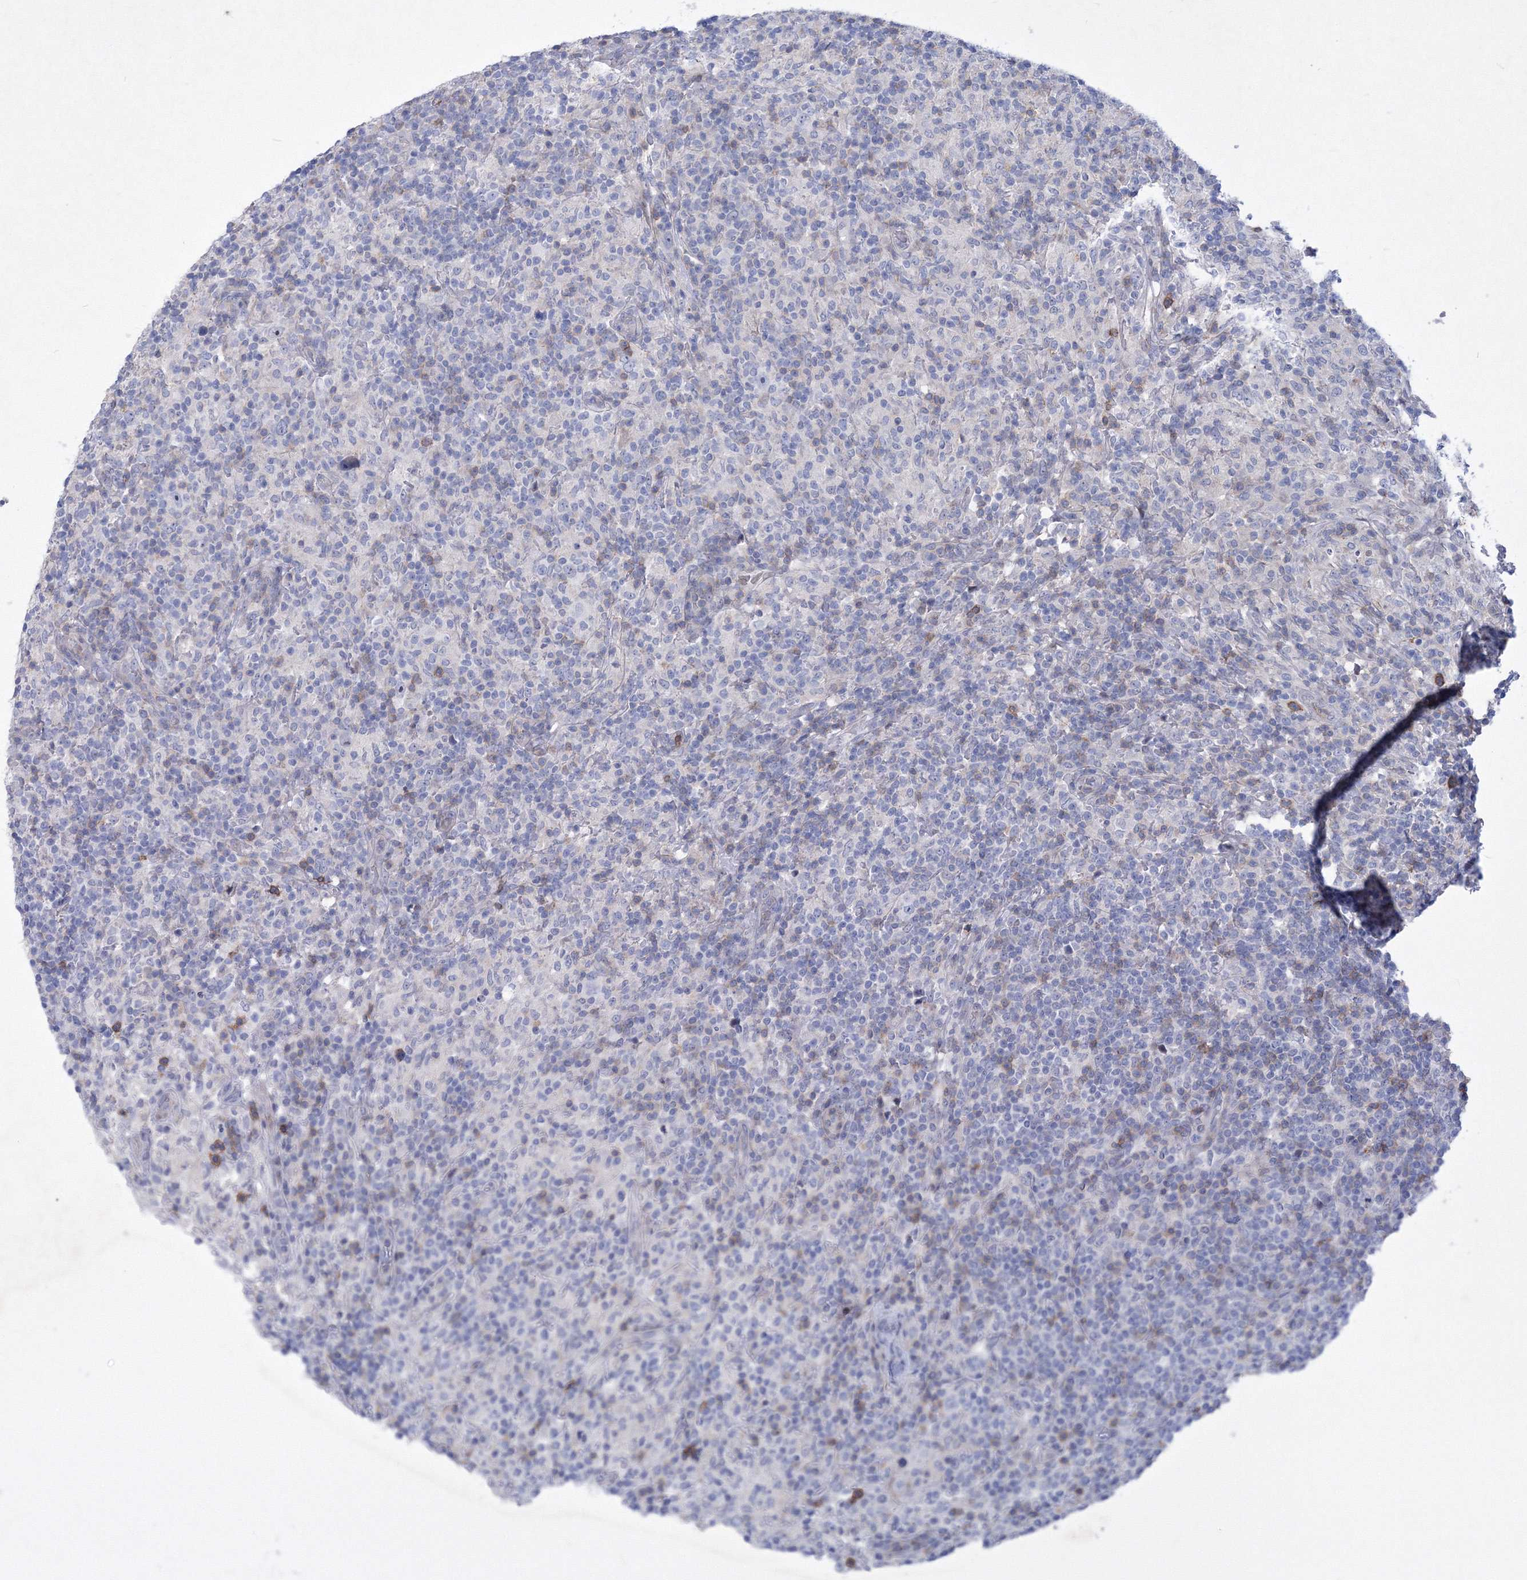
{"staining": {"intensity": "negative", "quantity": "none", "location": "none"}, "tissue": "lymphoma", "cell_type": "Tumor cells", "image_type": "cancer", "snomed": [{"axis": "morphology", "description": "Hodgkin's disease, NOS"}, {"axis": "topography", "description": "Lymph node"}], "caption": "This micrograph is of Hodgkin's disease stained with immunohistochemistry to label a protein in brown with the nuclei are counter-stained blue. There is no expression in tumor cells. (DAB immunohistochemistry (IHC), high magnification).", "gene": "RNPEPL1", "patient": {"sex": "male", "age": 70}}